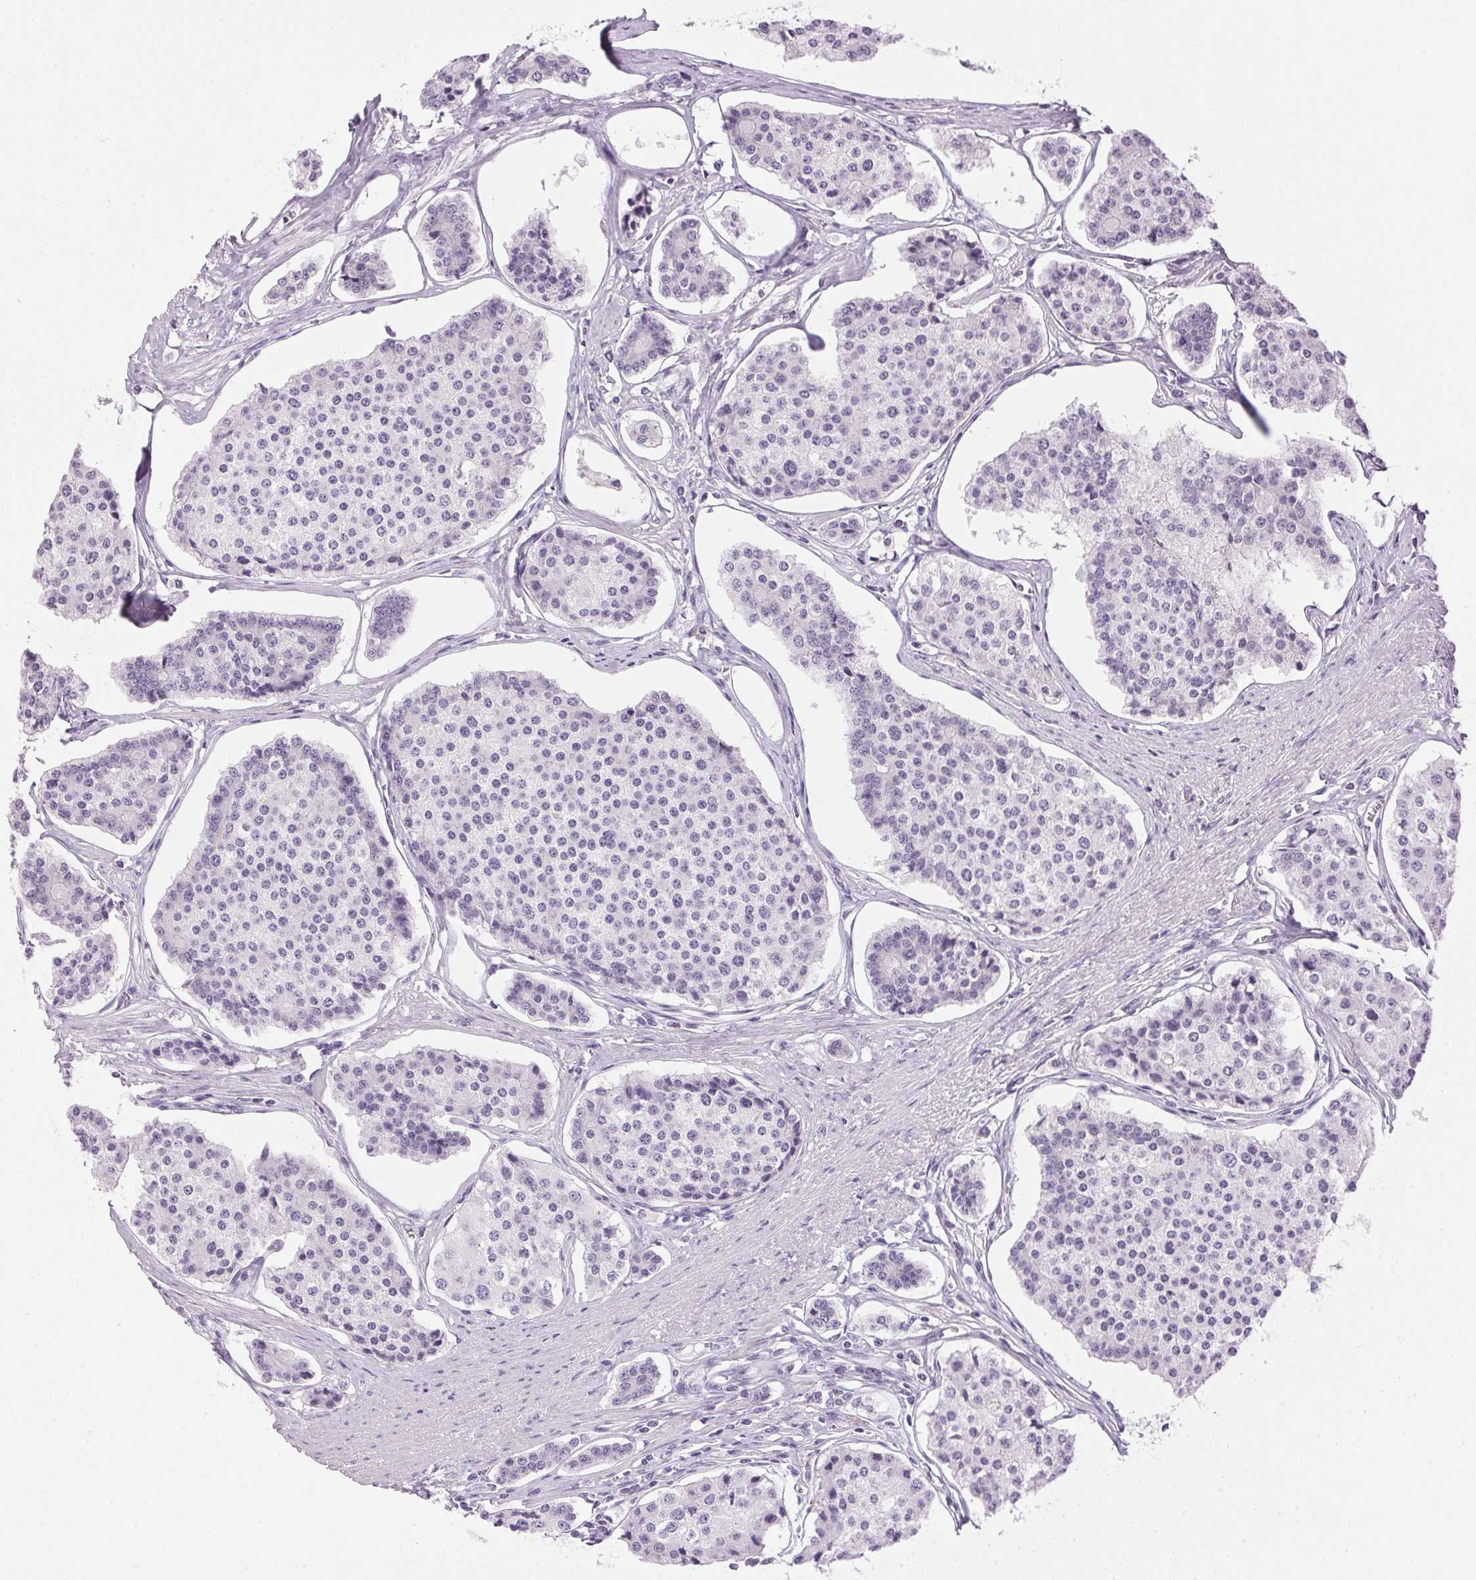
{"staining": {"intensity": "negative", "quantity": "none", "location": "none"}, "tissue": "carcinoid", "cell_type": "Tumor cells", "image_type": "cancer", "snomed": [{"axis": "morphology", "description": "Carcinoid, malignant, NOS"}, {"axis": "topography", "description": "Small intestine"}], "caption": "The immunohistochemistry histopathology image has no significant staining in tumor cells of carcinoid tissue. (DAB (3,3'-diaminobenzidine) immunohistochemistry visualized using brightfield microscopy, high magnification).", "gene": "SP7", "patient": {"sex": "female", "age": 65}}